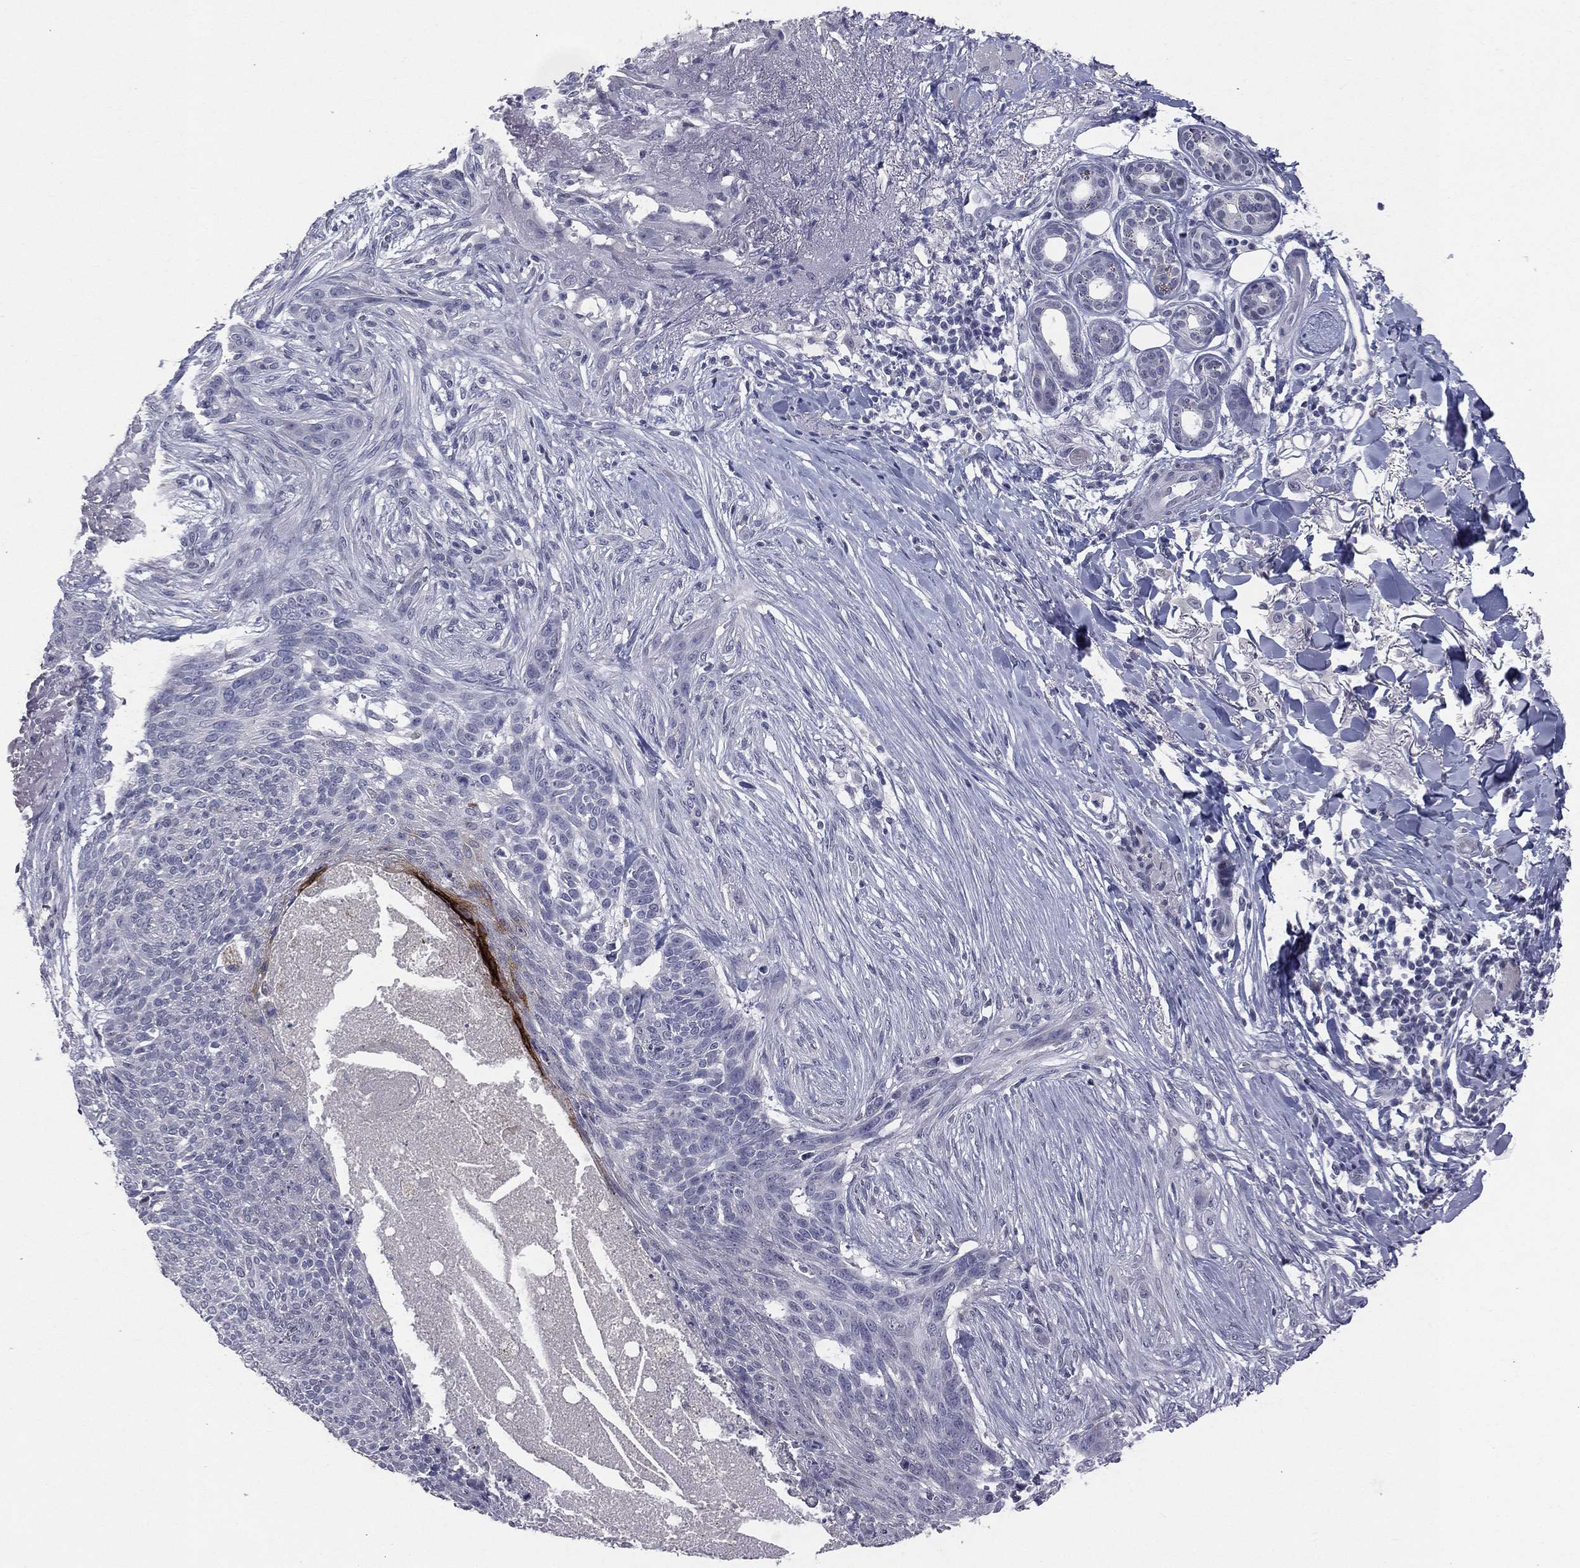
{"staining": {"intensity": "negative", "quantity": "none", "location": "none"}, "tissue": "skin cancer", "cell_type": "Tumor cells", "image_type": "cancer", "snomed": [{"axis": "morphology", "description": "Normal tissue, NOS"}, {"axis": "morphology", "description": "Basal cell carcinoma"}, {"axis": "topography", "description": "Skin"}], "caption": "Human skin basal cell carcinoma stained for a protein using IHC shows no expression in tumor cells.", "gene": "DMKN", "patient": {"sex": "male", "age": 84}}